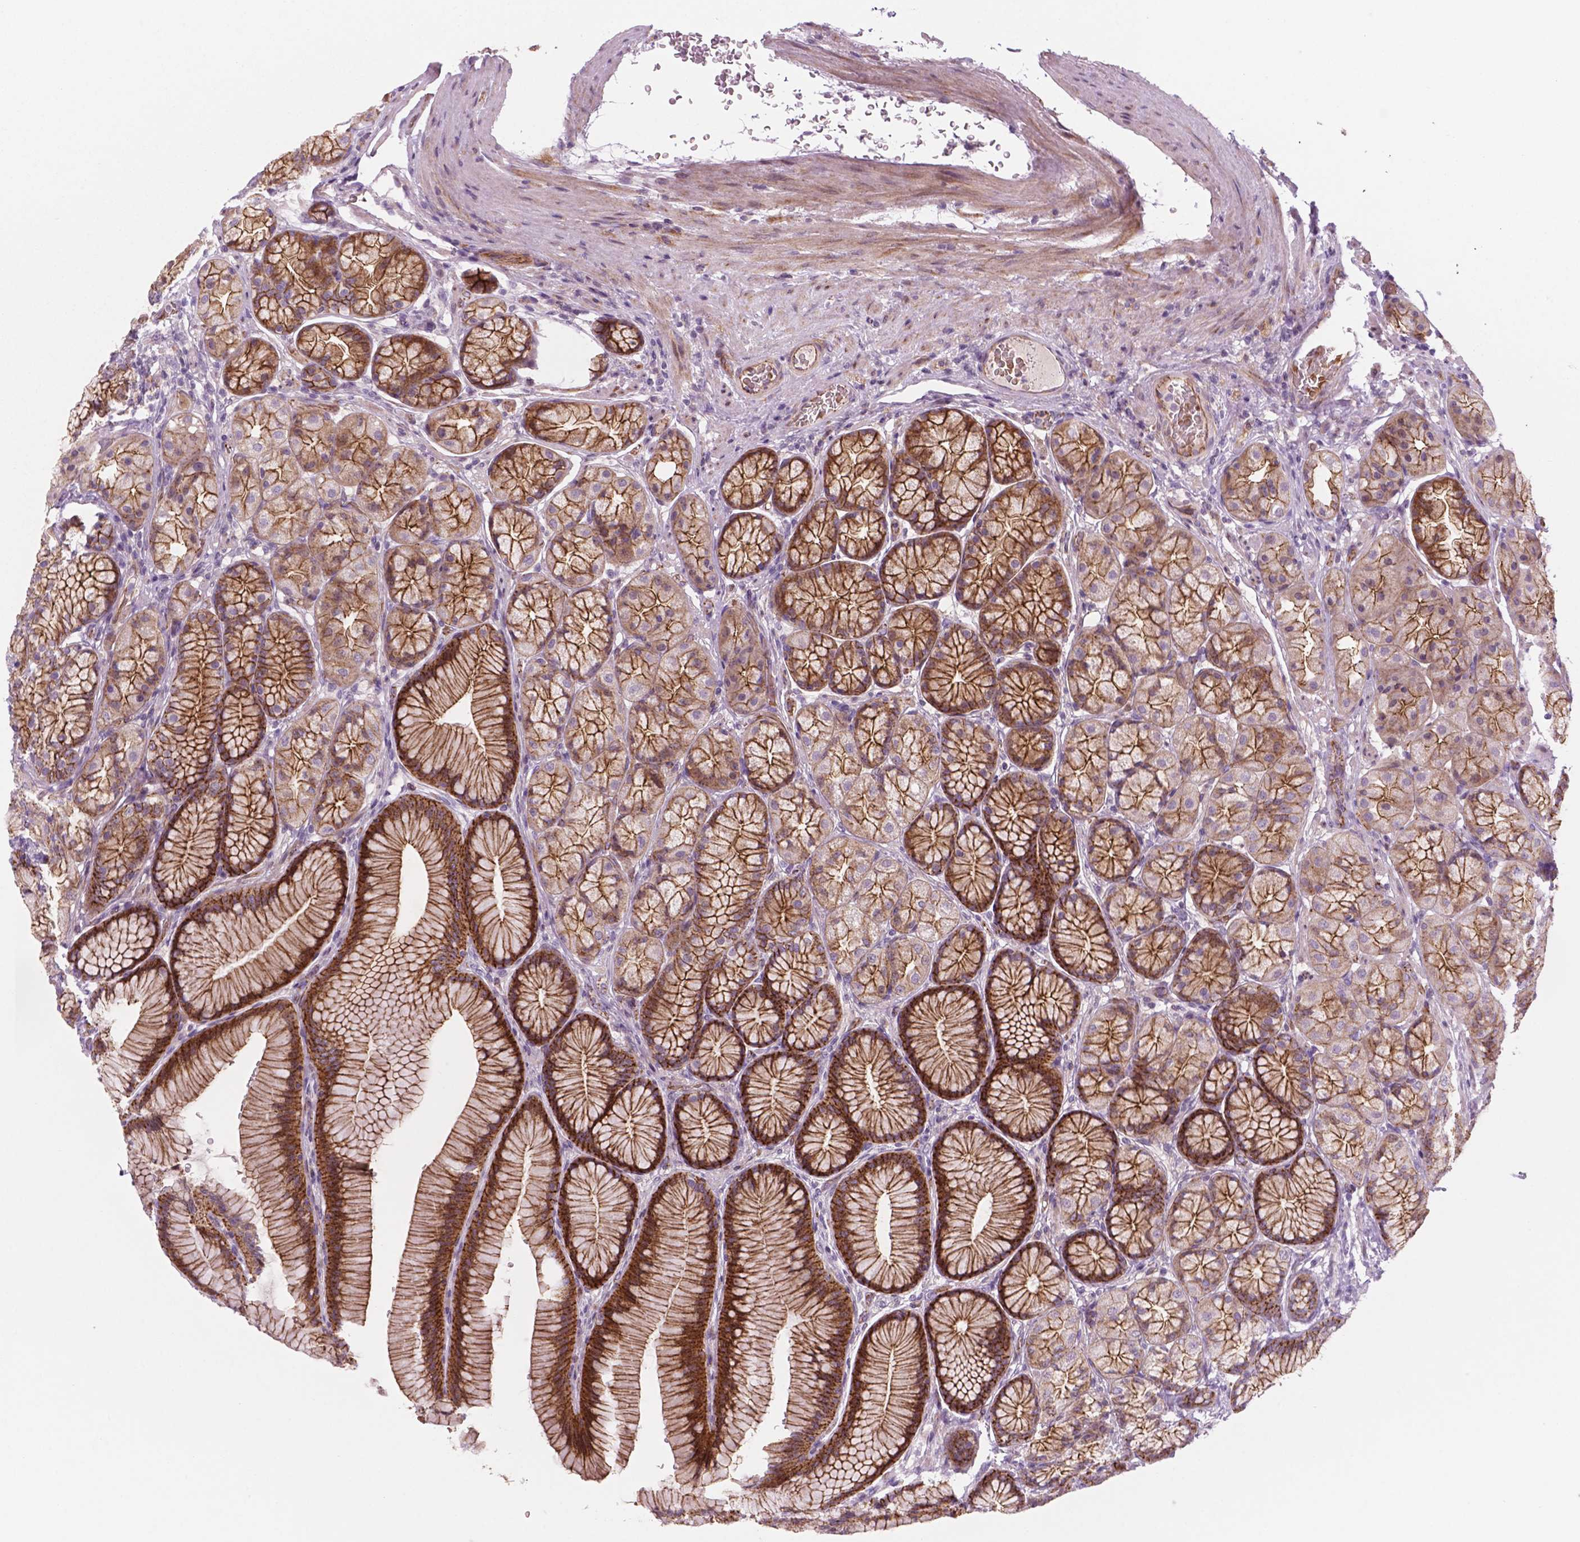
{"staining": {"intensity": "moderate", "quantity": ">75%", "location": "cytoplasmic/membranous"}, "tissue": "stomach", "cell_type": "Glandular cells", "image_type": "normal", "snomed": [{"axis": "morphology", "description": "Normal tissue, NOS"}, {"axis": "morphology", "description": "Adenocarcinoma, NOS"}, {"axis": "morphology", "description": "Adenocarcinoma, High grade"}, {"axis": "topography", "description": "Stomach, upper"}, {"axis": "topography", "description": "Stomach"}], "caption": "A high-resolution image shows IHC staining of benign stomach, which shows moderate cytoplasmic/membranous staining in approximately >75% of glandular cells.", "gene": "RND3", "patient": {"sex": "female", "age": 65}}